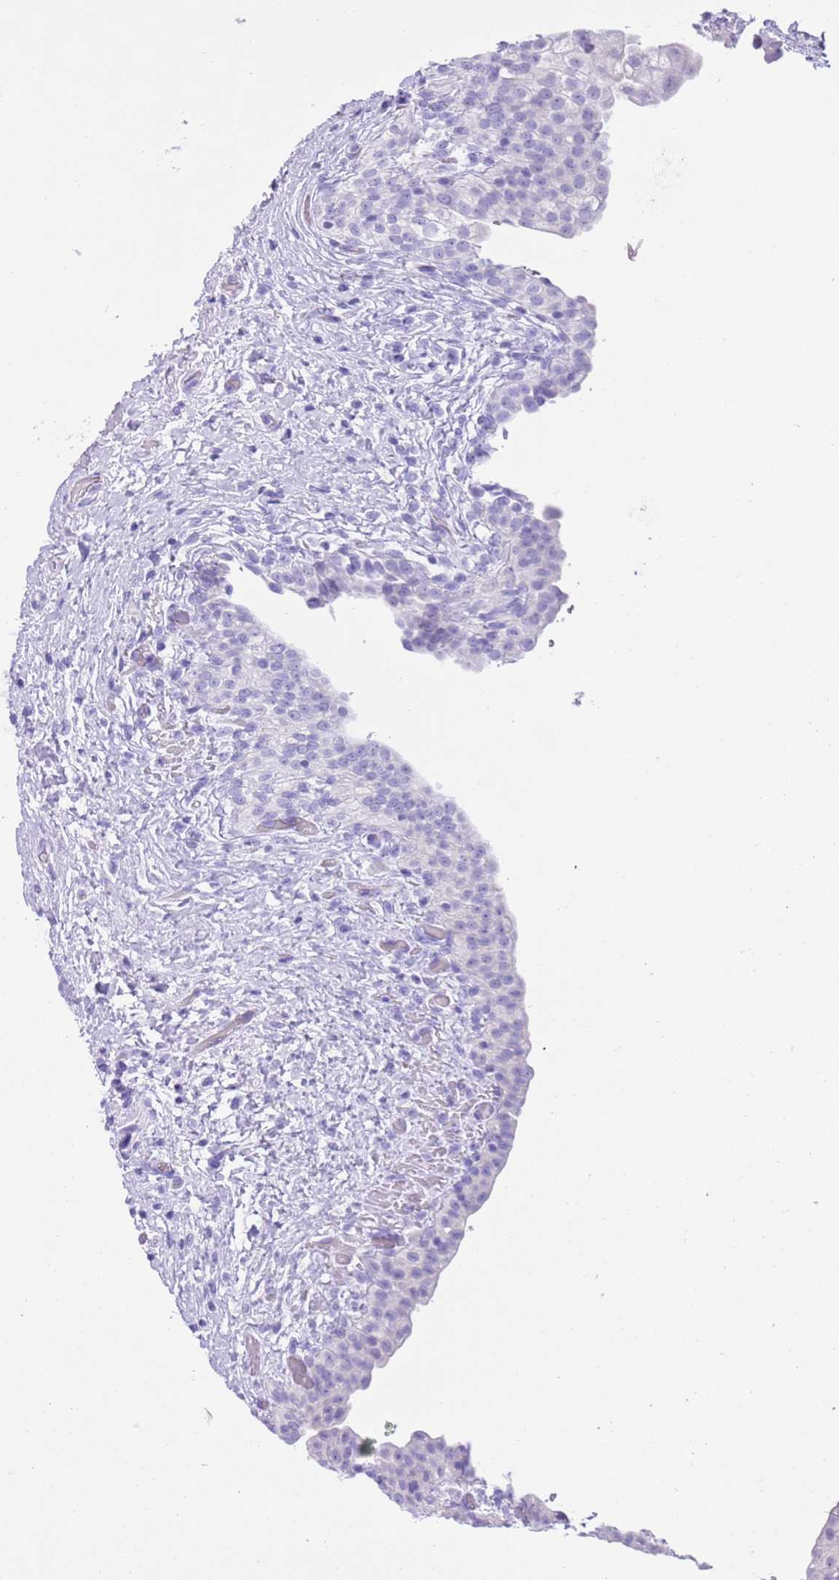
{"staining": {"intensity": "negative", "quantity": "none", "location": "none"}, "tissue": "urinary bladder", "cell_type": "Urothelial cells", "image_type": "normal", "snomed": [{"axis": "morphology", "description": "Normal tissue, NOS"}, {"axis": "topography", "description": "Urinary bladder"}], "caption": "Immunohistochemistry photomicrograph of normal urinary bladder stained for a protein (brown), which displays no positivity in urothelial cells. (Stains: DAB (3,3'-diaminobenzidine) immunohistochemistry (IHC) with hematoxylin counter stain, Microscopy: brightfield microscopy at high magnification).", "gene": "TMEM185A", "patient": {"sex": "male", "age": 69}}